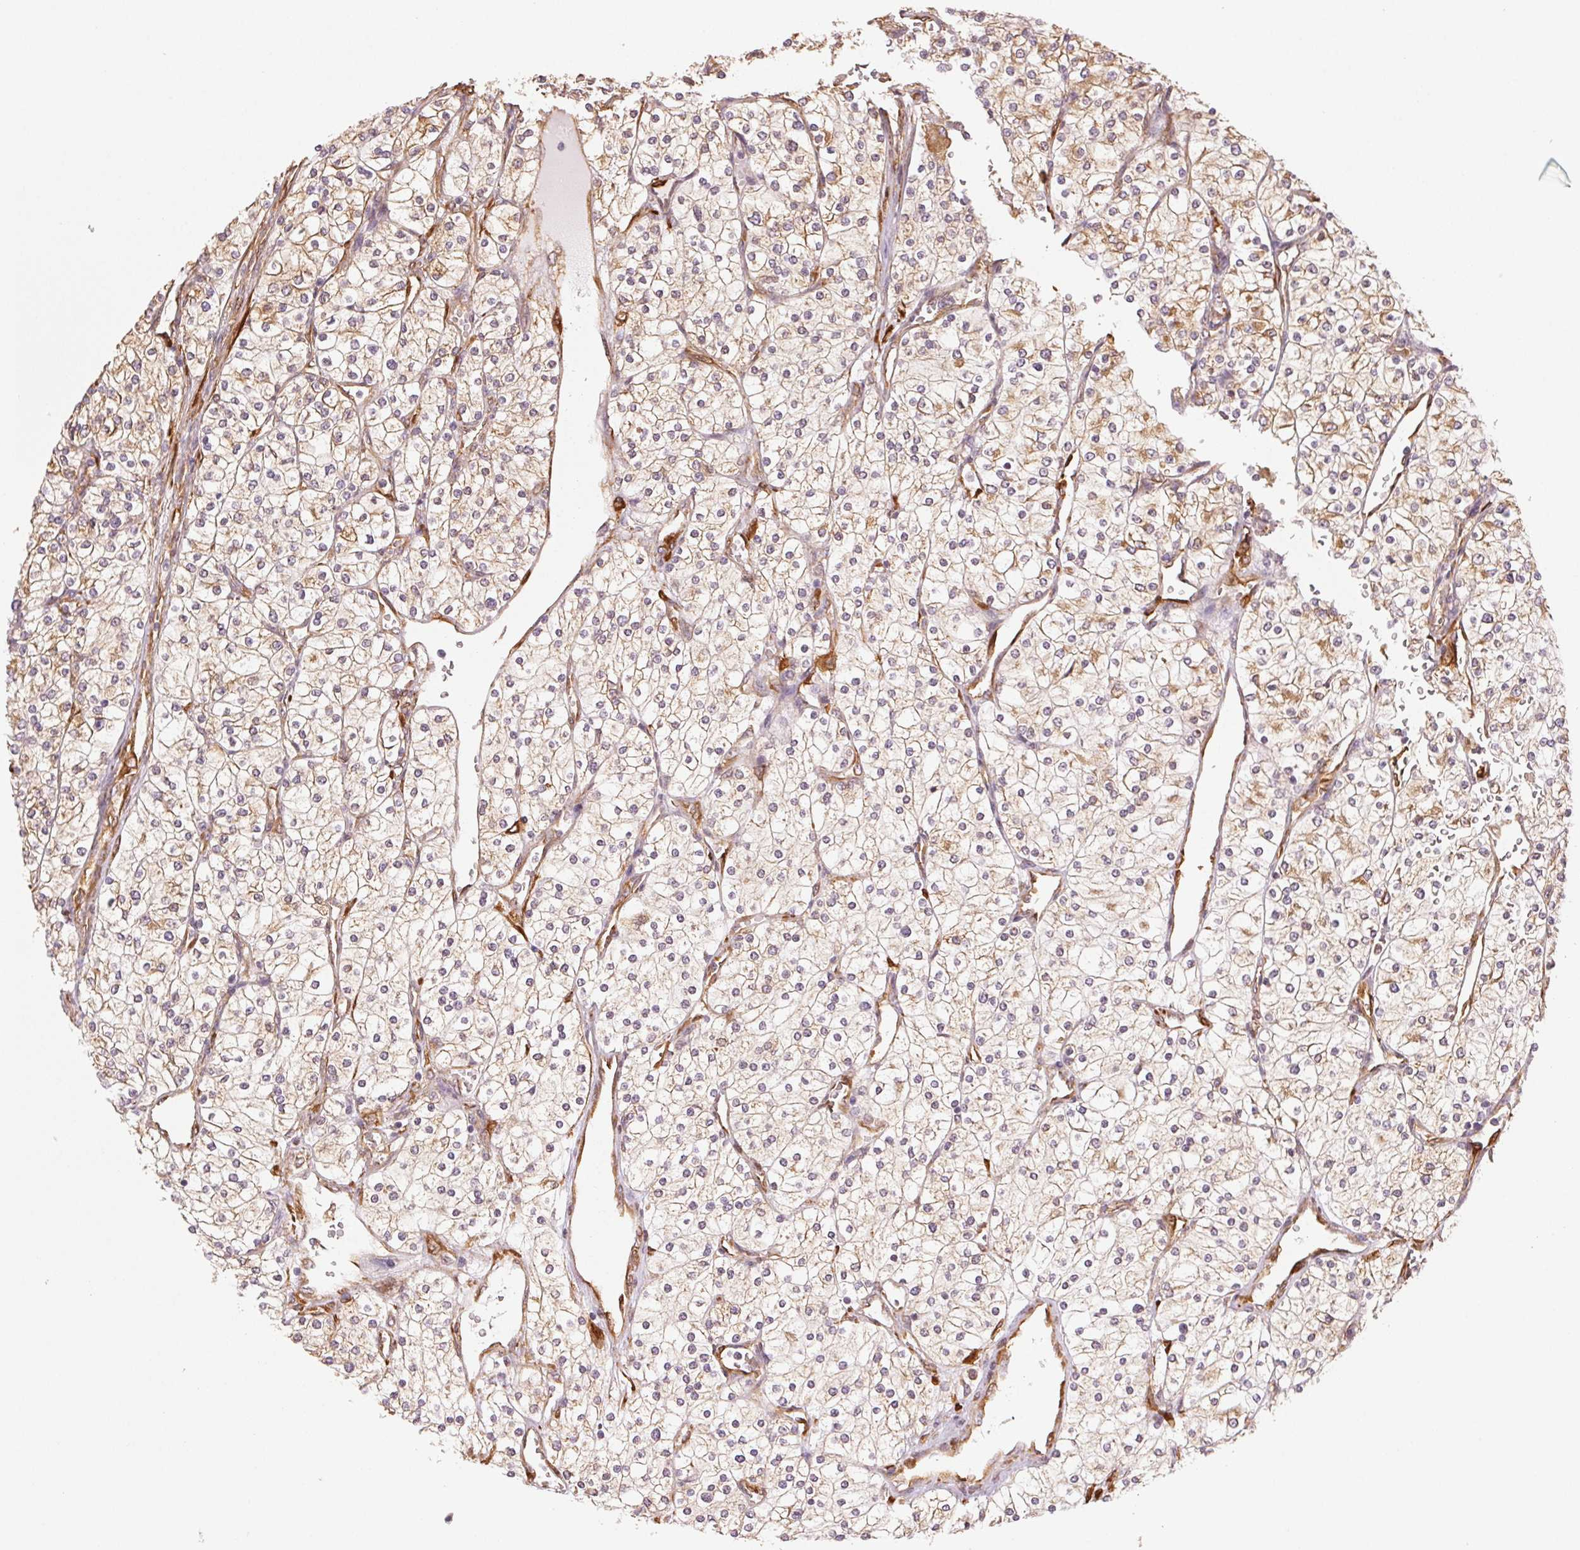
{"staining": {"intensity": "weak", "quantity": "25%-75%", "location": "cytoplasmic/membranous"}, "tissue": "renal cancer", "cell_type": "Tumor cells", "image_type": "cancer", "snomed": [{"axis": "morphology", "description": "Adenocarcinoma, NOS"}, {"axis": "topography", "description": "Kidney"}], "caption": "Protein analysis of adenocarcinoma (renal) tissue displays weak cytoplasmic/membranous staining in about 25%-75% of tumor cells.", "gene": "RCN3", "patient": {"sex": "male", "age": 80}}